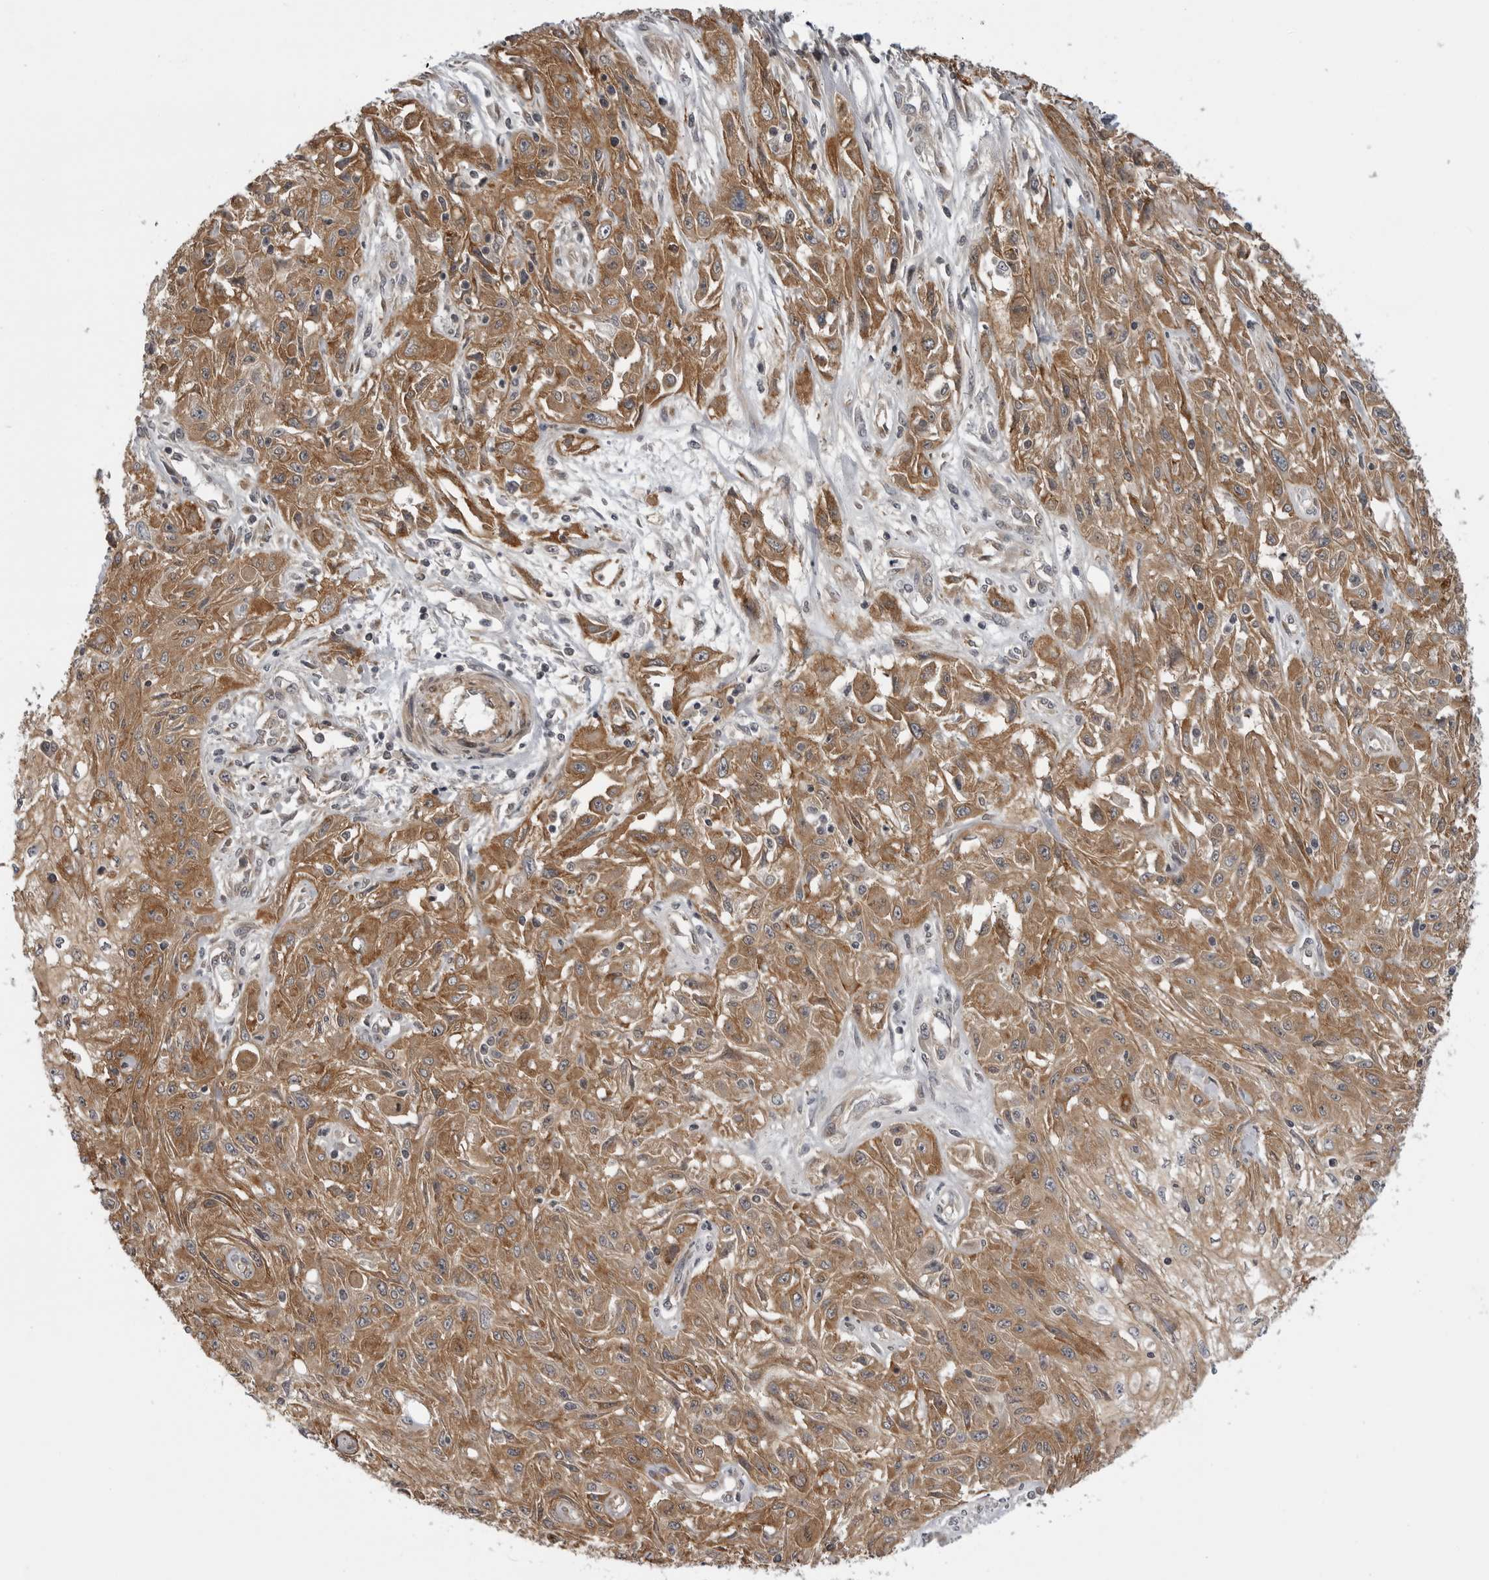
{"staining": {"intensity": "moderate", "quantity": ">75%", "location": "cytoplasmic/membranous"}, "tissue": "skin cancer", "cell_type": "Tumor cells", "image_type": "cancer", "snomed": [{"axis": "morphology", "description": "Squamous cell carcinoma, NOS"}, {"axis": "morphology", "description": "Squamous cell carcinoma, metastatic, NOS"}, {"axis": "topography", "description": "Skin"}, {"axis": "topography", "description": "Lymph node"}], "caption": "Protein expression analysis of skin cancer demonstrates moderate cytoplasmic/membranous staining in approximately >75% of tumor cells. (IHC, brightfield microscopy, high magnification).", "gene": "LRRC45", "patient": {"sex": "male", "age": 75}}